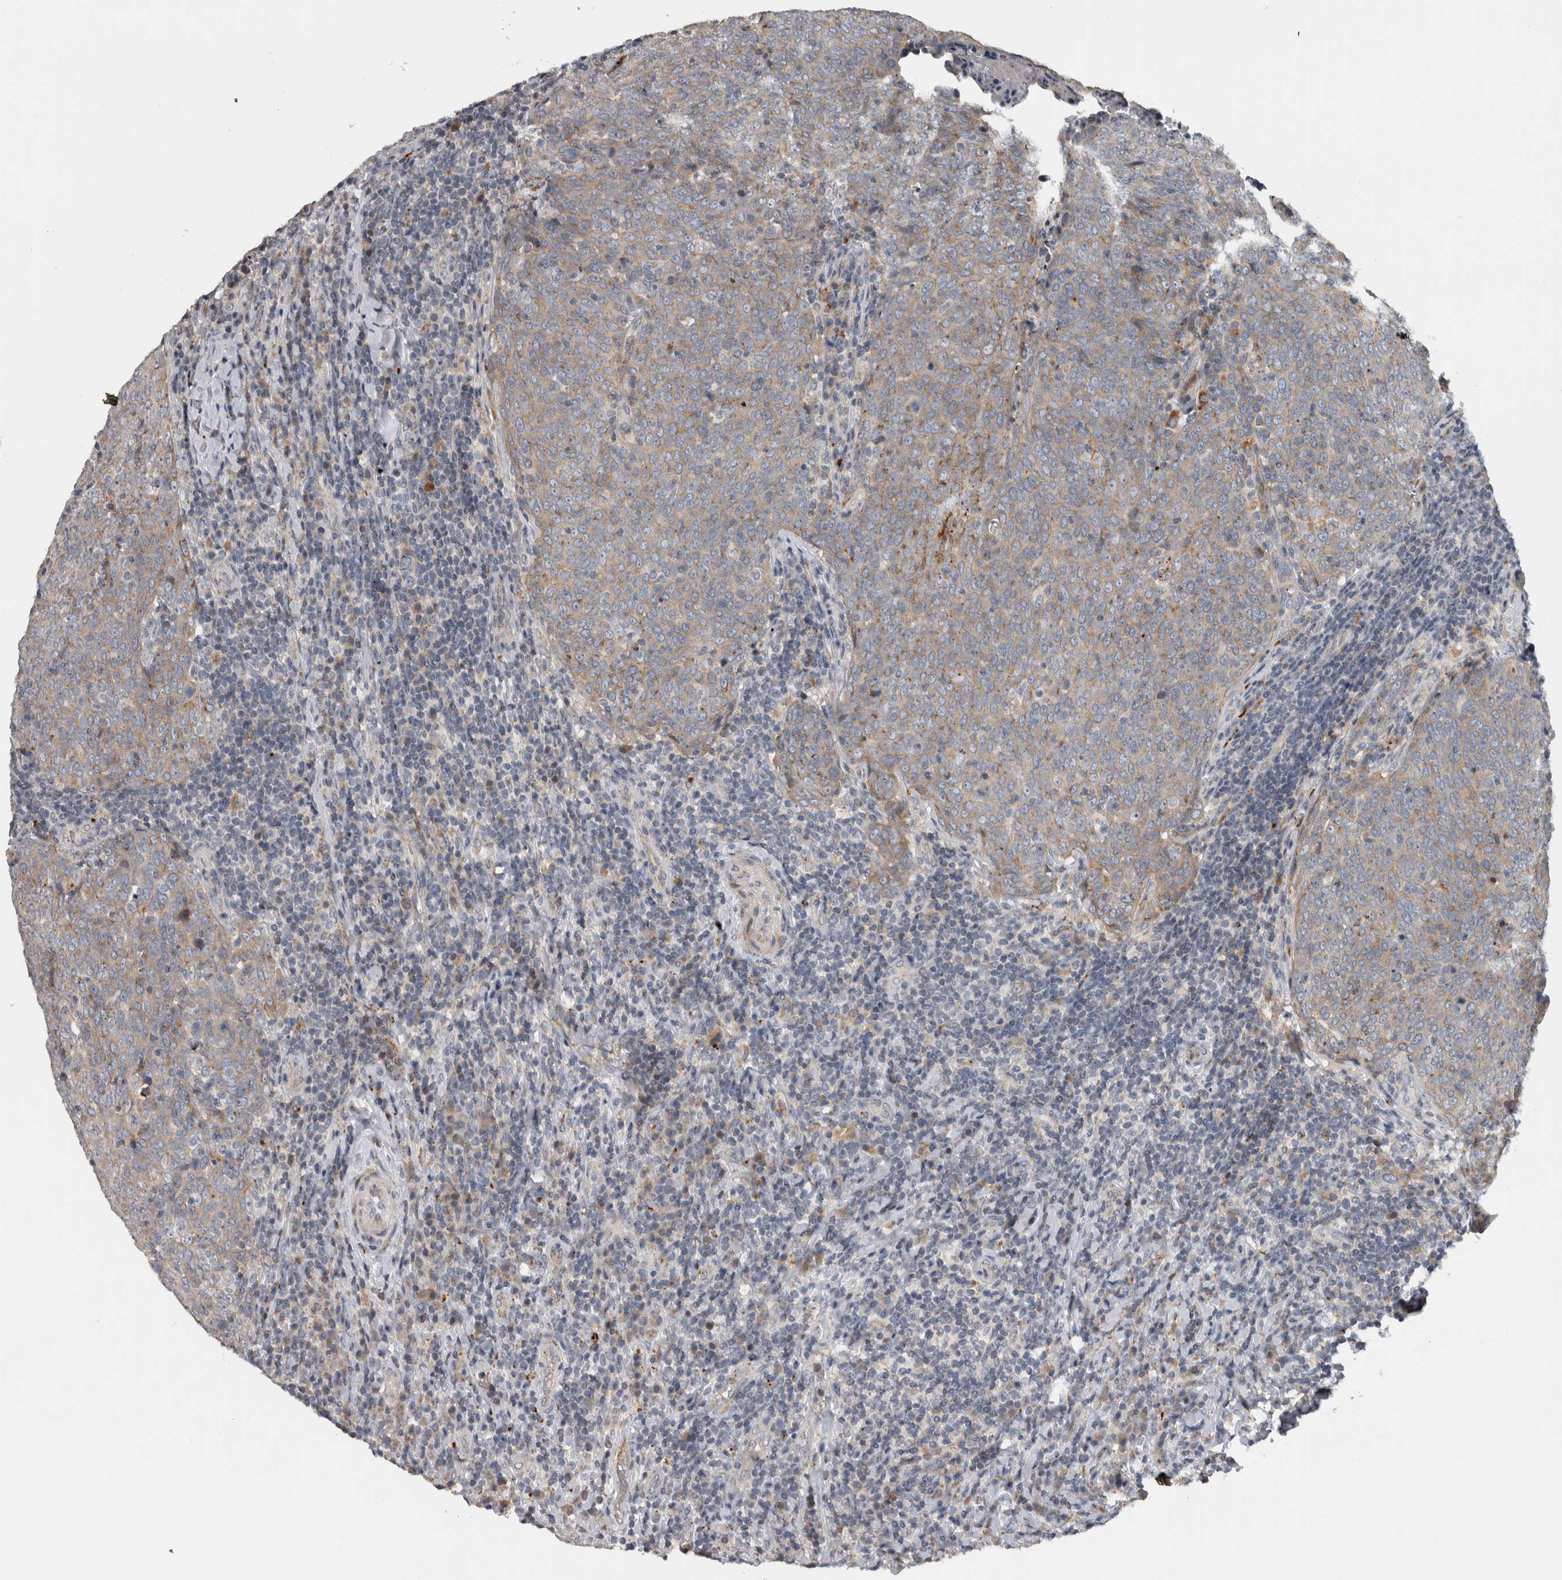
{"staining": {"intensity": "weak", "quantity": ">75%", "location": "cytoplasmic/membranous"}, "tissue": "head and neck cancer", "cell_type": "Tumor cells", "image_type": "cancer", "snomed": [{"axis": "morphology", "description": "Squamous cell carcinoma, NOS"}, {"axis": "morphology", "description": "Squamous cell carcinoma, metastatic, NOS"}, {"axis": "topography", "description": "Lymph node"}, {"axis": "topography", "description": "Head-Neck"}], "caption": "A high-resolution image shows immunohistochemistry staining of head and neck cancer, which exhibits weak cytoplasmic/membranous staining in about >75% of tumor cells.", "gene": "FAM83G", "patient": {"sex": "male", "age": 62}}